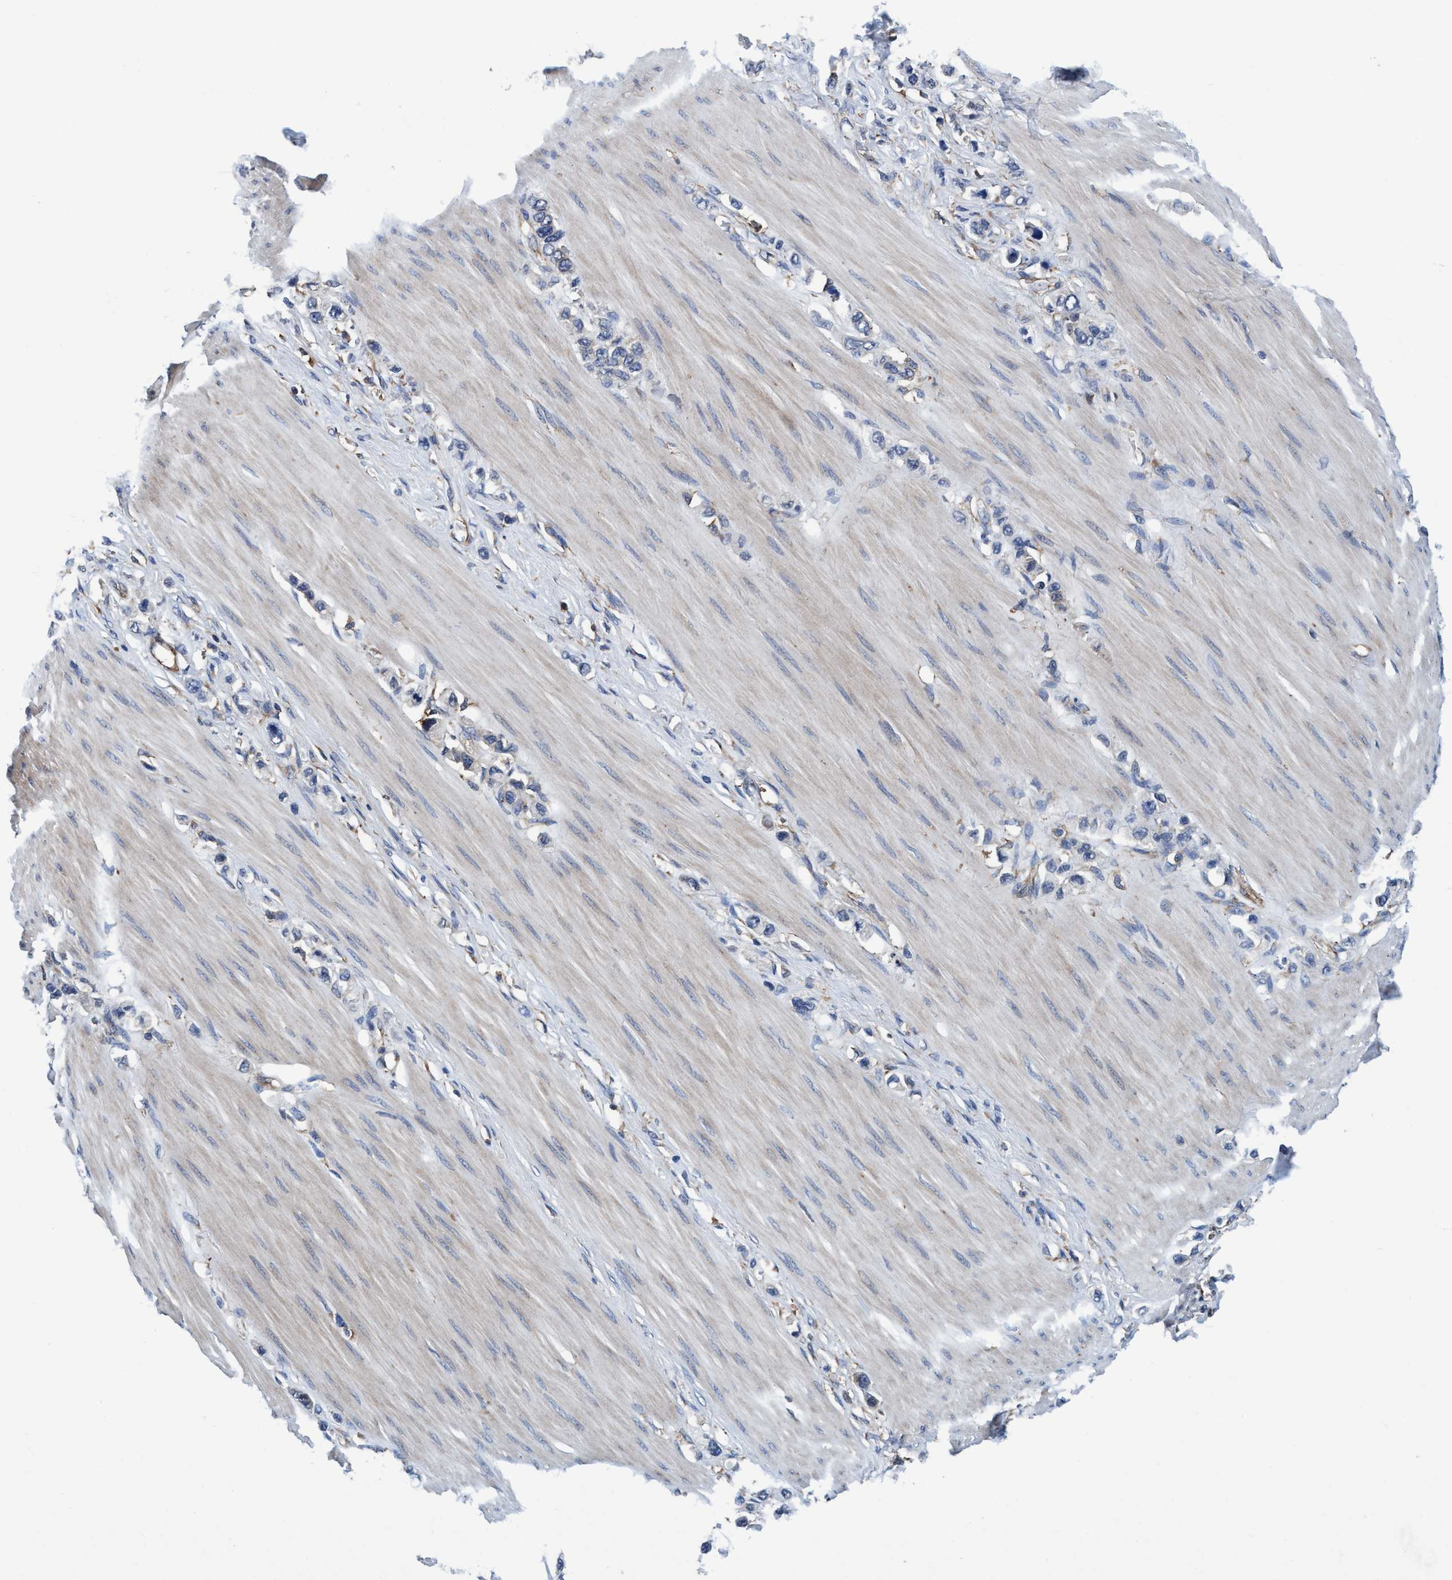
{"staining": {"intensity": "negative", "quantity": "none", "location": "none"}, "tissue": "stomach cancer", "cell_type": "Tumor cells", "image_type": "cancer", "snomed": [{"axis": "morphology", "description": "Adenocarcinoma, NOS"}, {"axis": "topography", "description": "Stomach"}], "caption": "The micrograph shows no significant positivity in tumor cells of stomach adenocarcinoma.", "gene": "ENDOG", "patient": {"sex": "female", "age": 65}}